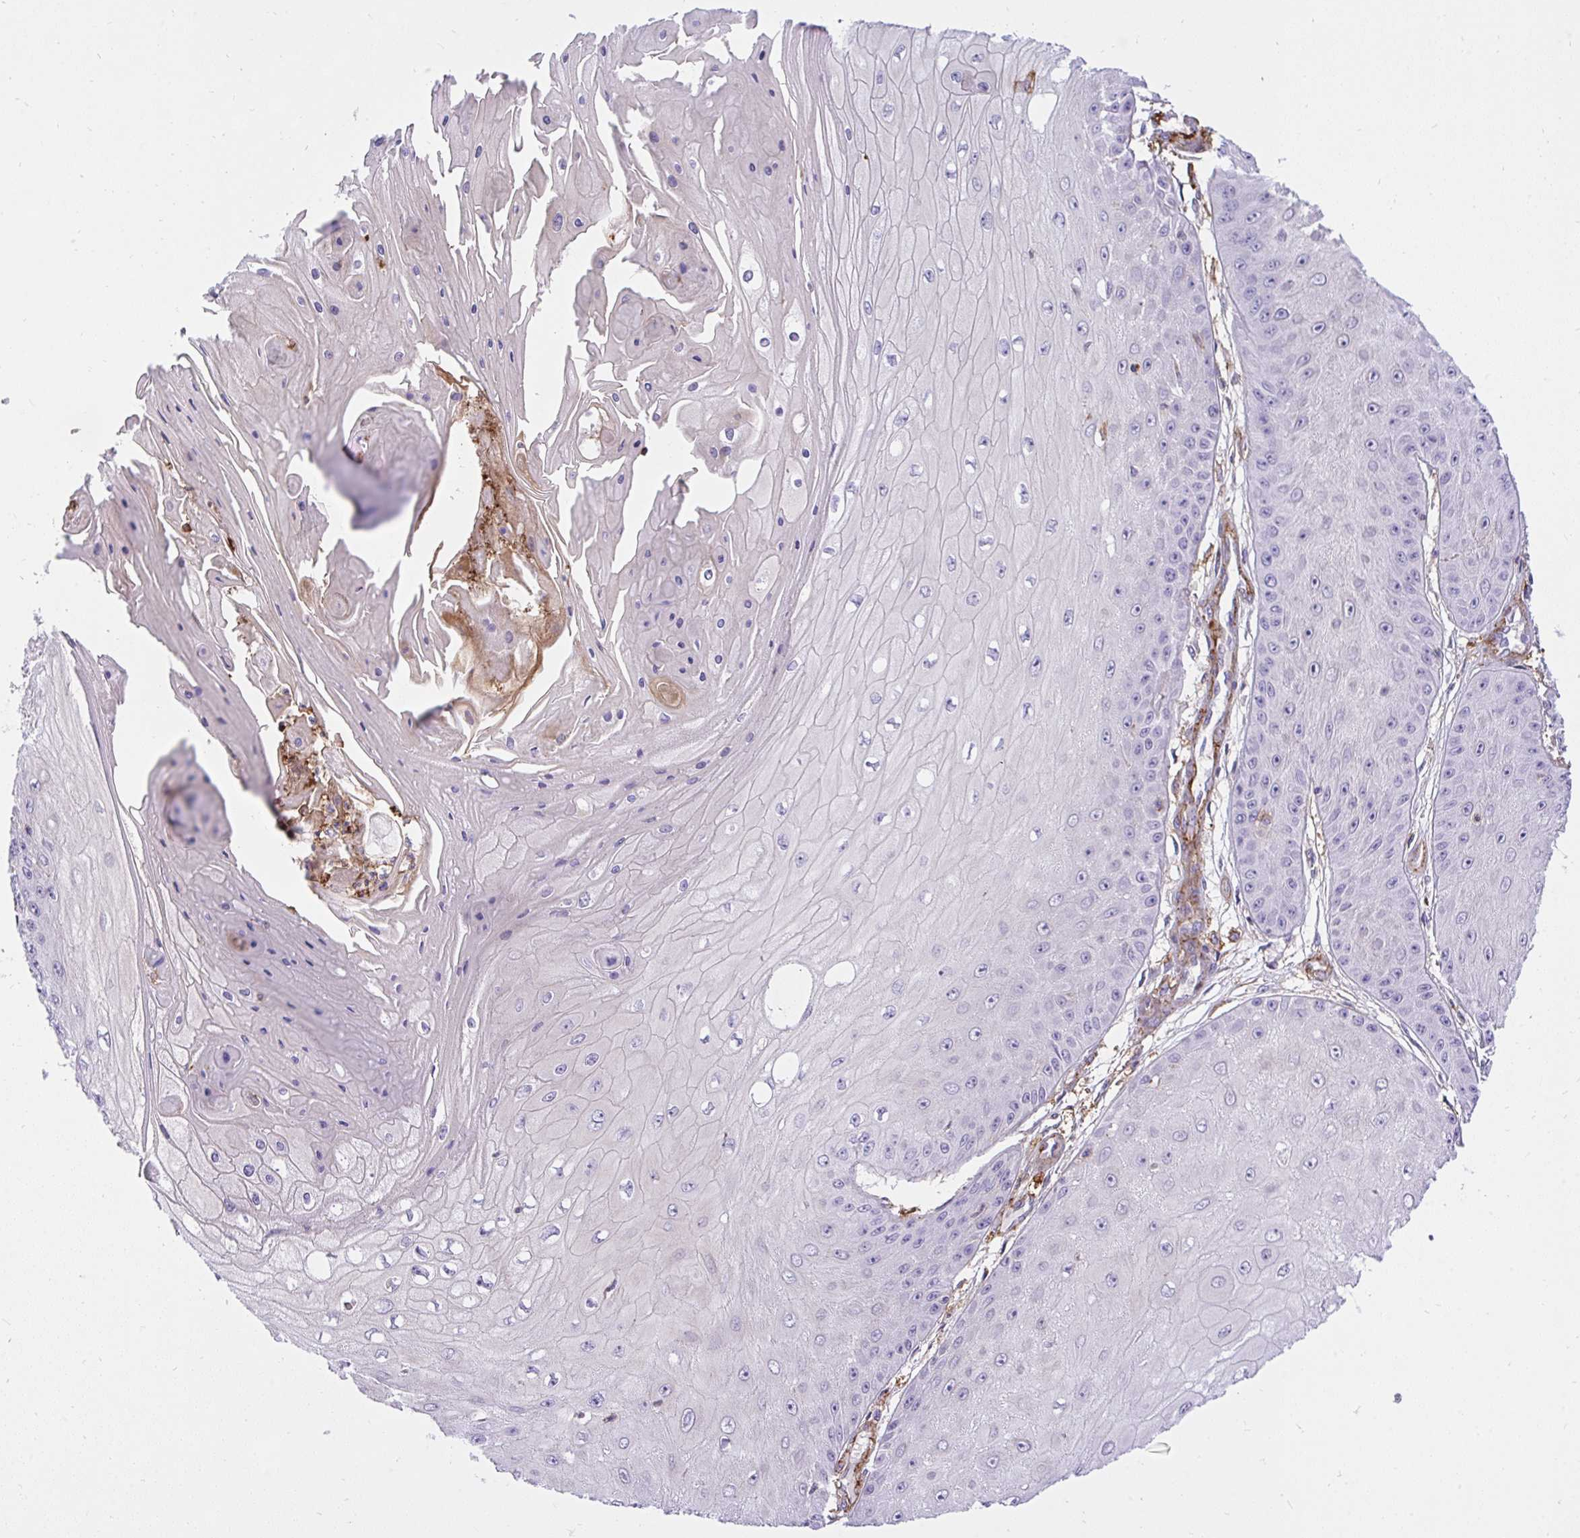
{"staining": {"intensity": "negative", "quantity": "none", "location": "none"}, "tissue": "skin cancer", "cell_type": "Tumor cells", "image_type": "cancer", "snomed": [{"axis": "morphology", "description": "Squamous cell carcinoma, NOS"}, {"axis": "topography", "description": "Skin"}], "caption": "A micrograph of human squamous cell carcinoma (skin) is negative for staining in tumor cells. The staining was performed using DAB to visualize the protein expression in brown, while the nuclei were stained in blue with hematoxylin (Magnification: 20x).", "gene": "ERI1", "patient": {"sex": "male", "age": 70}}